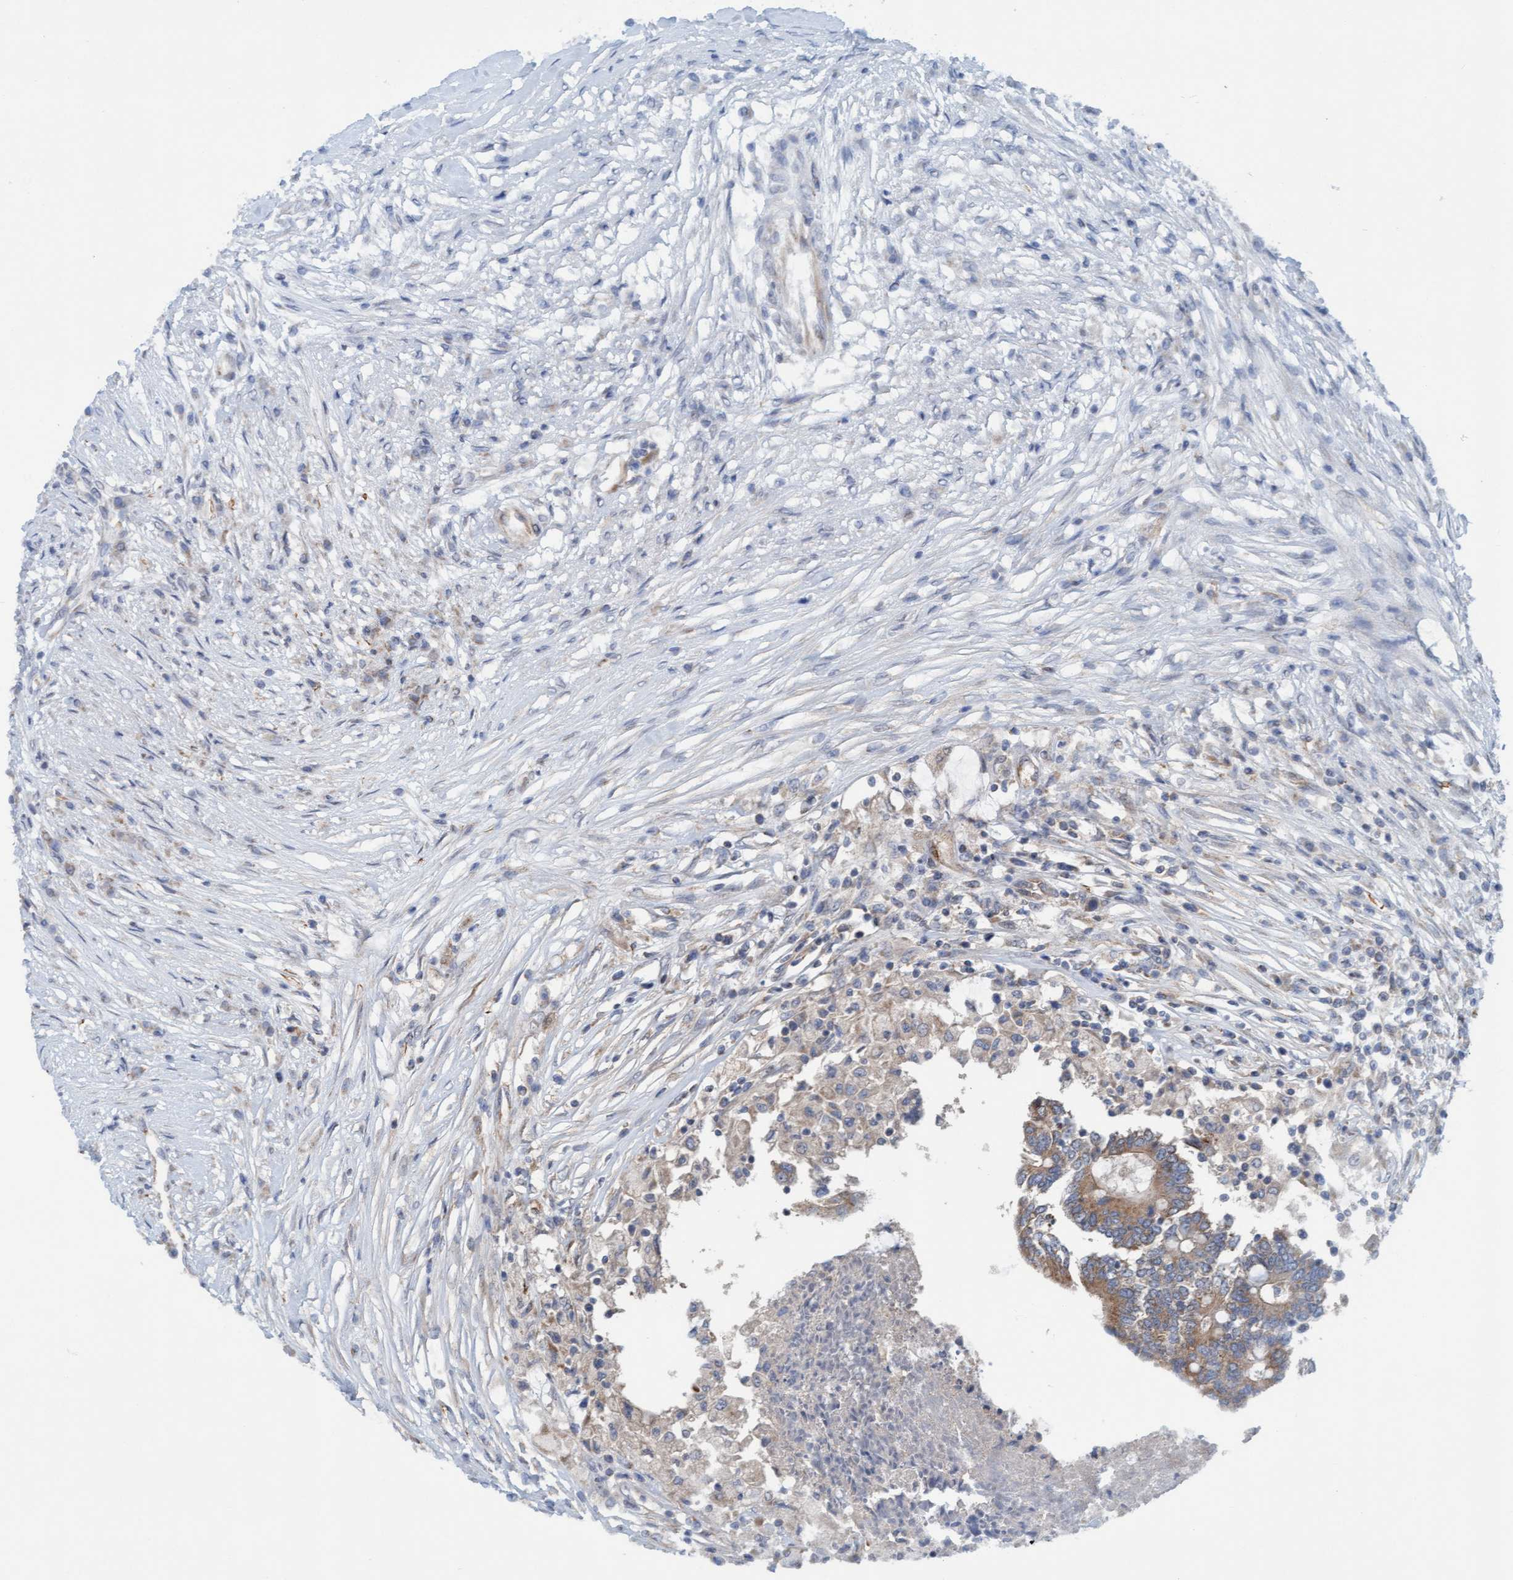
{"staining": {"intensity": "moderate", "quantity": ">75%", "location": "cytoplasmic/membranous"}, "tissue": "colorectal cancer", "cell_type": "Tumor cells", "image_type": "cancer", "snomed": [{"axis": "morphology", "description": "Adenocarcinoma, NOS"}, {"axis": "topography", "description": "Rectum"}], "caption": "Brown immunohistochemical staining in colorectal cancer displays moderate cytoplasmic/membranous positivity in approximately >75% of tumor cells. (Brightfield microscopy of DAB IHC at high magnification).", "gene": "ZNF566", "patient": {"sex": "male", "age": 63}}